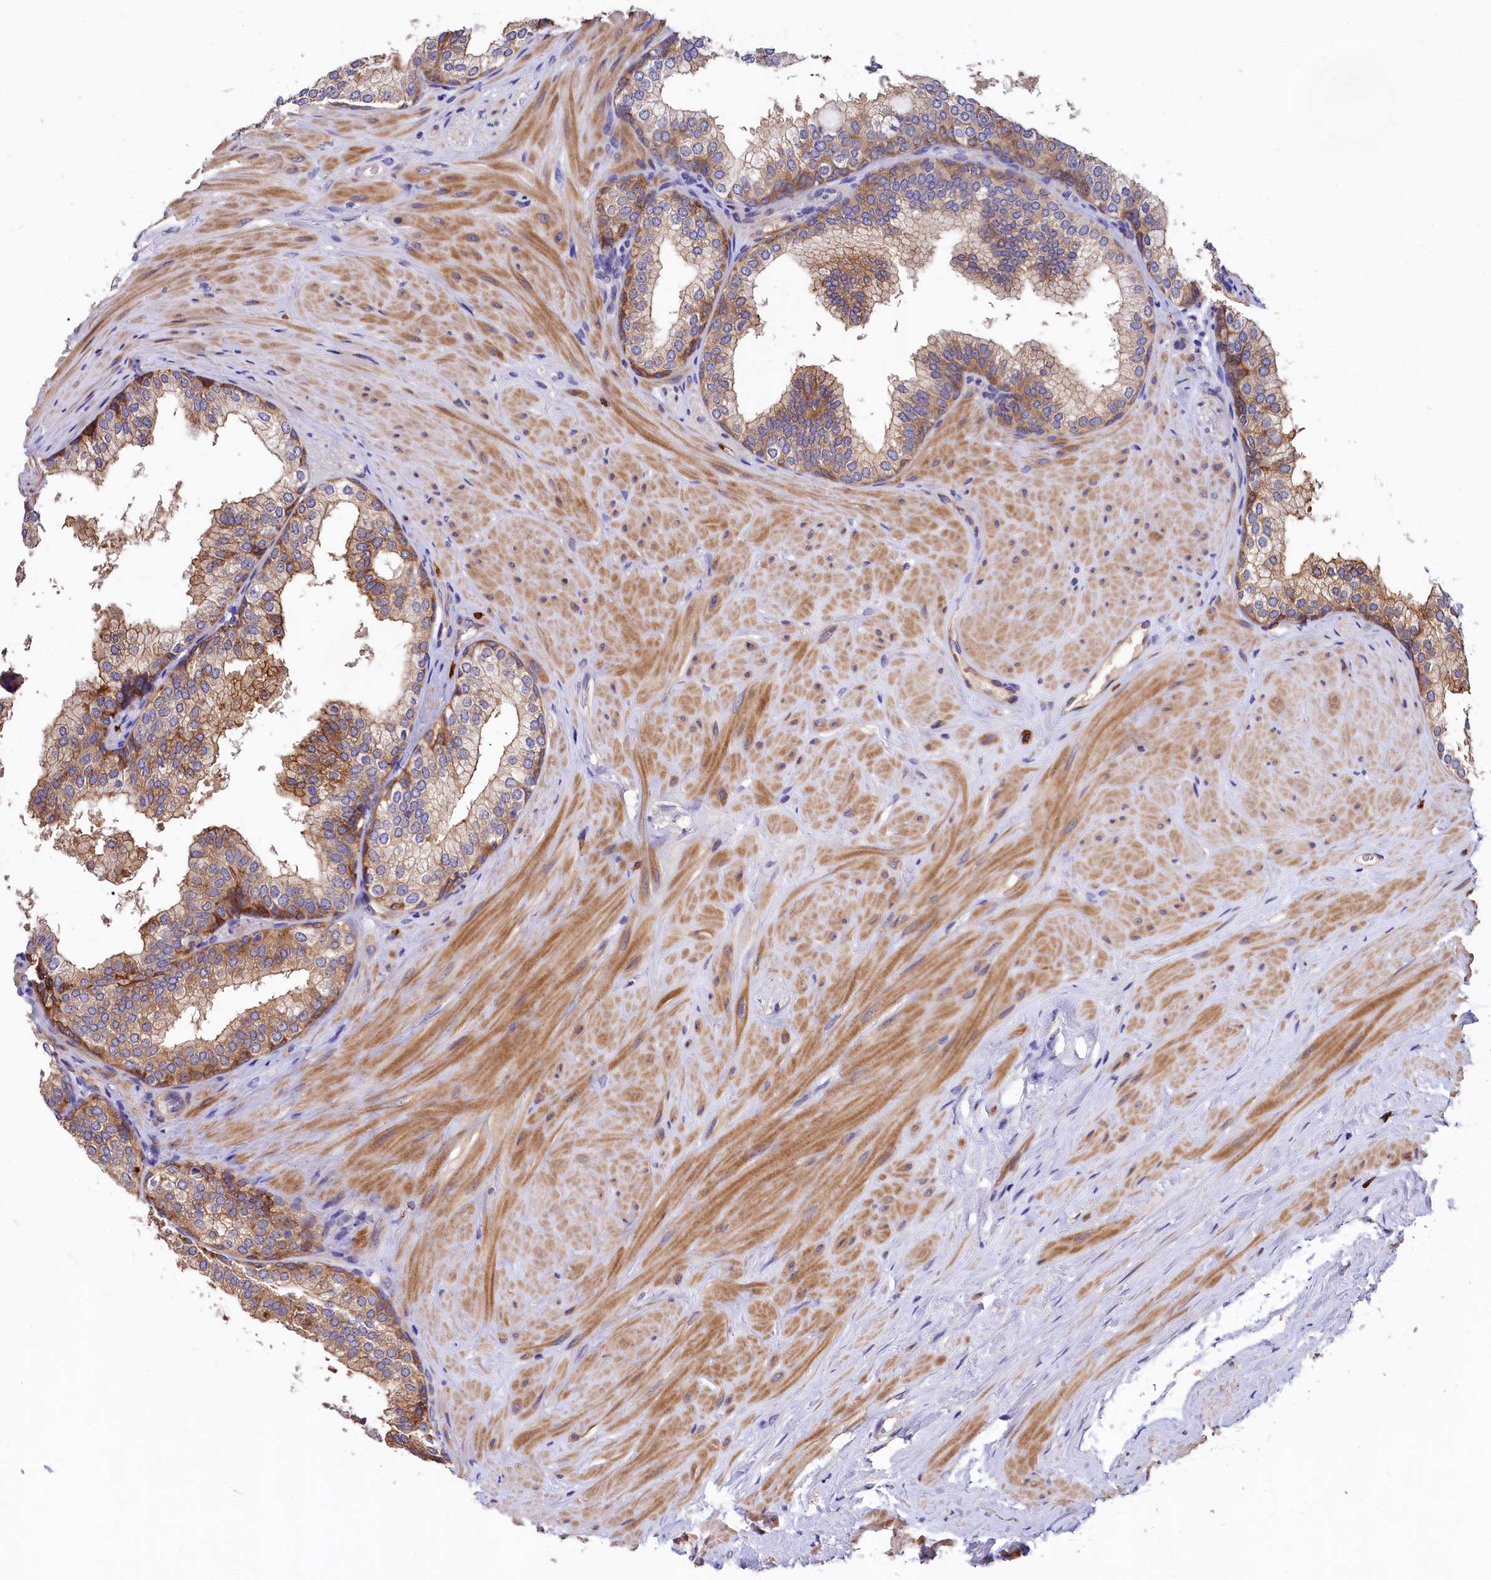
{"staining": {"intensity": "moderate", "quantity": "25%-75%", "location": "cytoplasmic/membranous"}, "tissue": "prostate", "cell_type": "Glandular cells", "image_type": "normal", "snomed": [{"axis": "morphology", "description": "Normal tissue, NOS"}, {"axis": "topography", "description": "Prostate"}], "caption": "Prostate stained with a protein marker exhibits moderate staining in glandular cells.", "gene": "EPS8L2", "patient": {"sex": "male", "age": 60}}